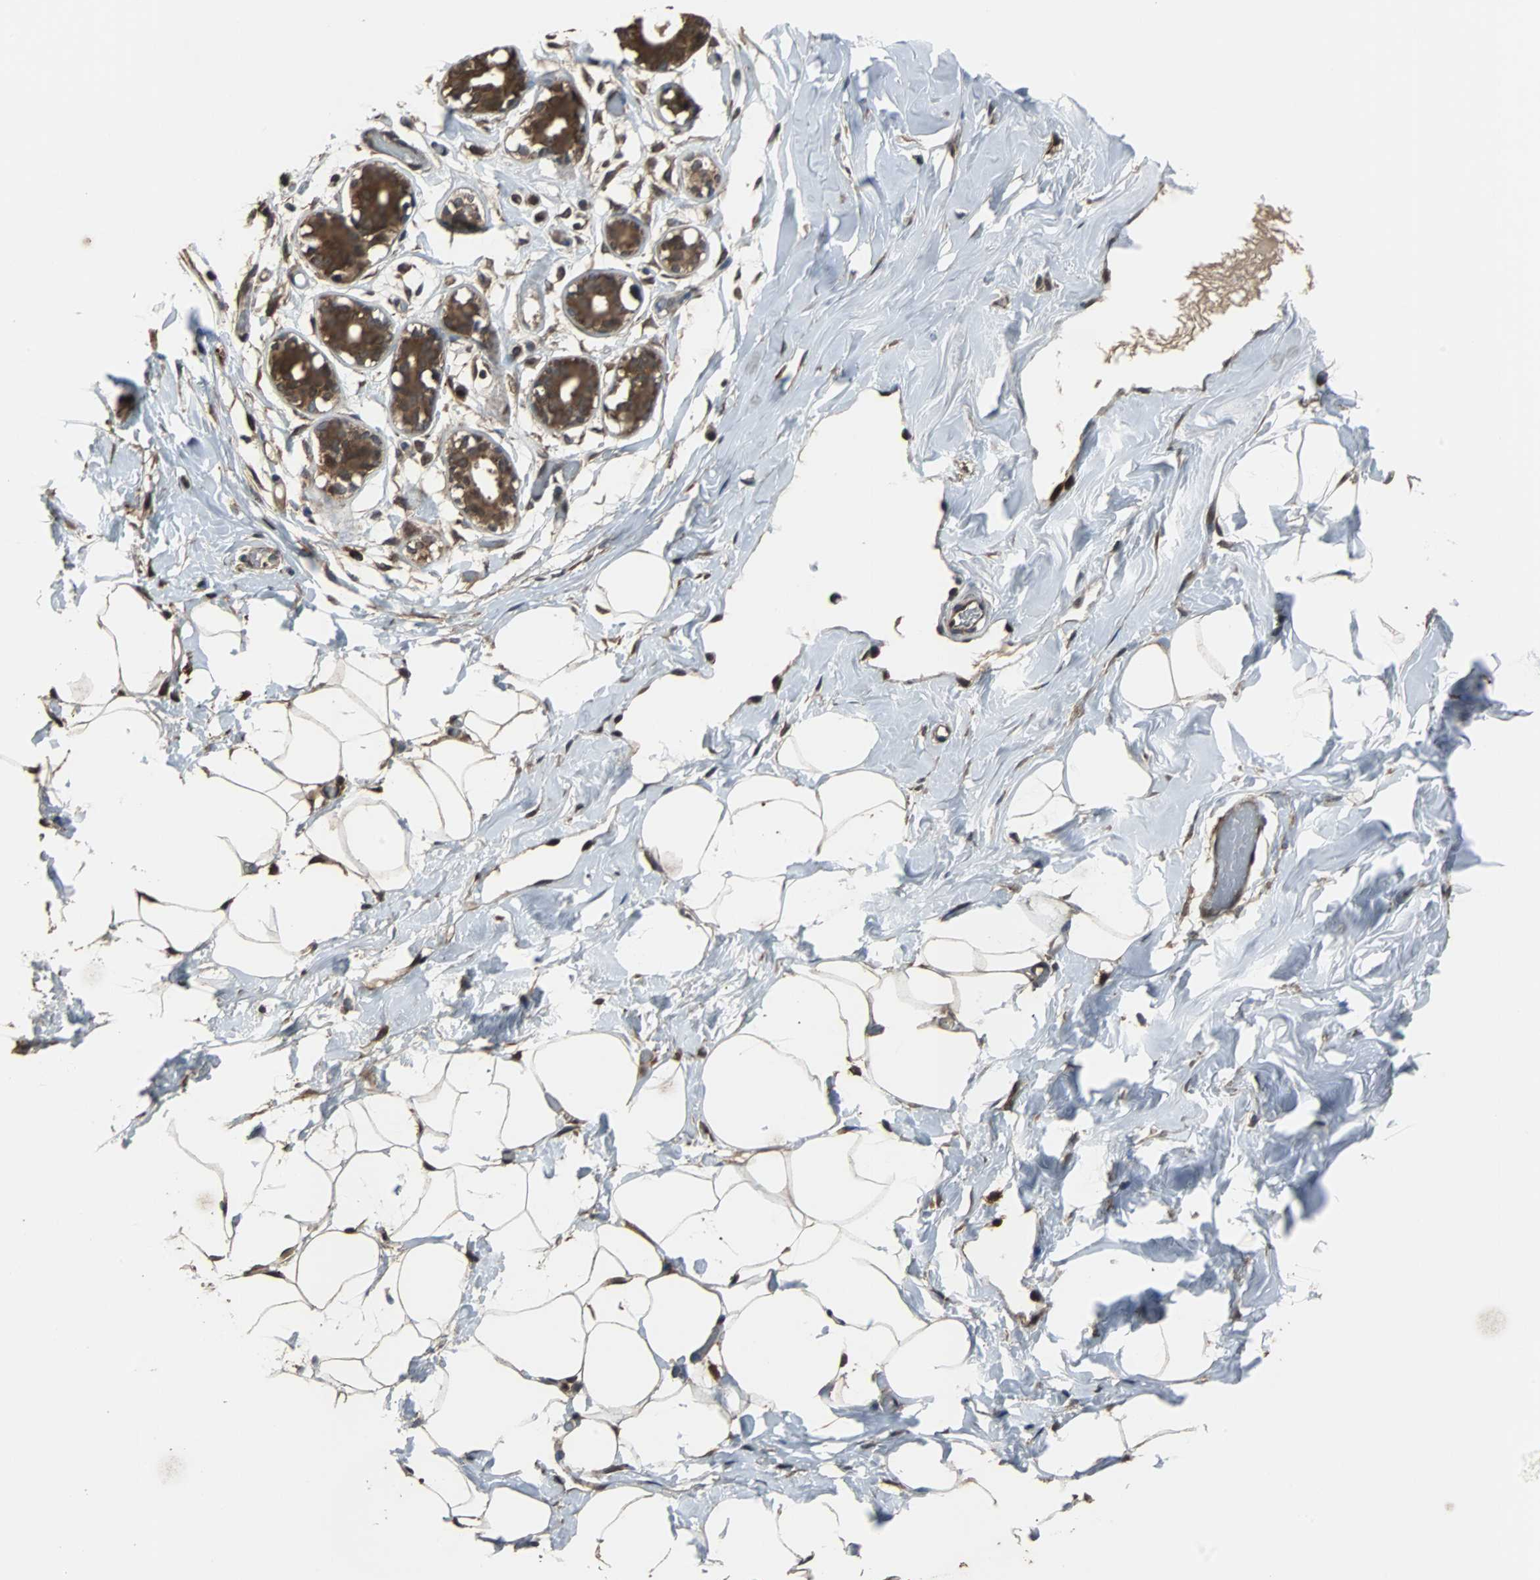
{"staining": {"intensity": "moderate", "quantity": ">75%", "location": "cytoplasmic/membranous"}, "tissue": "adipose tissue", "cell_type": "Adipocytes", "image_type": "normal", "snomed": [{"axis": "morphology", "description": "Normal tissue, NOS"}, {"axis": "topography", "description": "Breast"}, {"axis": "topography", "description": "Soft tissue"}], "caption": "This histopathology image reveals IHC staining of unremarkable human adipose tissue, with medium moderate cytoplasmic/membranous staining in approximately >75% of adipocytes.", "gene": "NDRG1", "patient": {"sex": "female", "age": 25}}